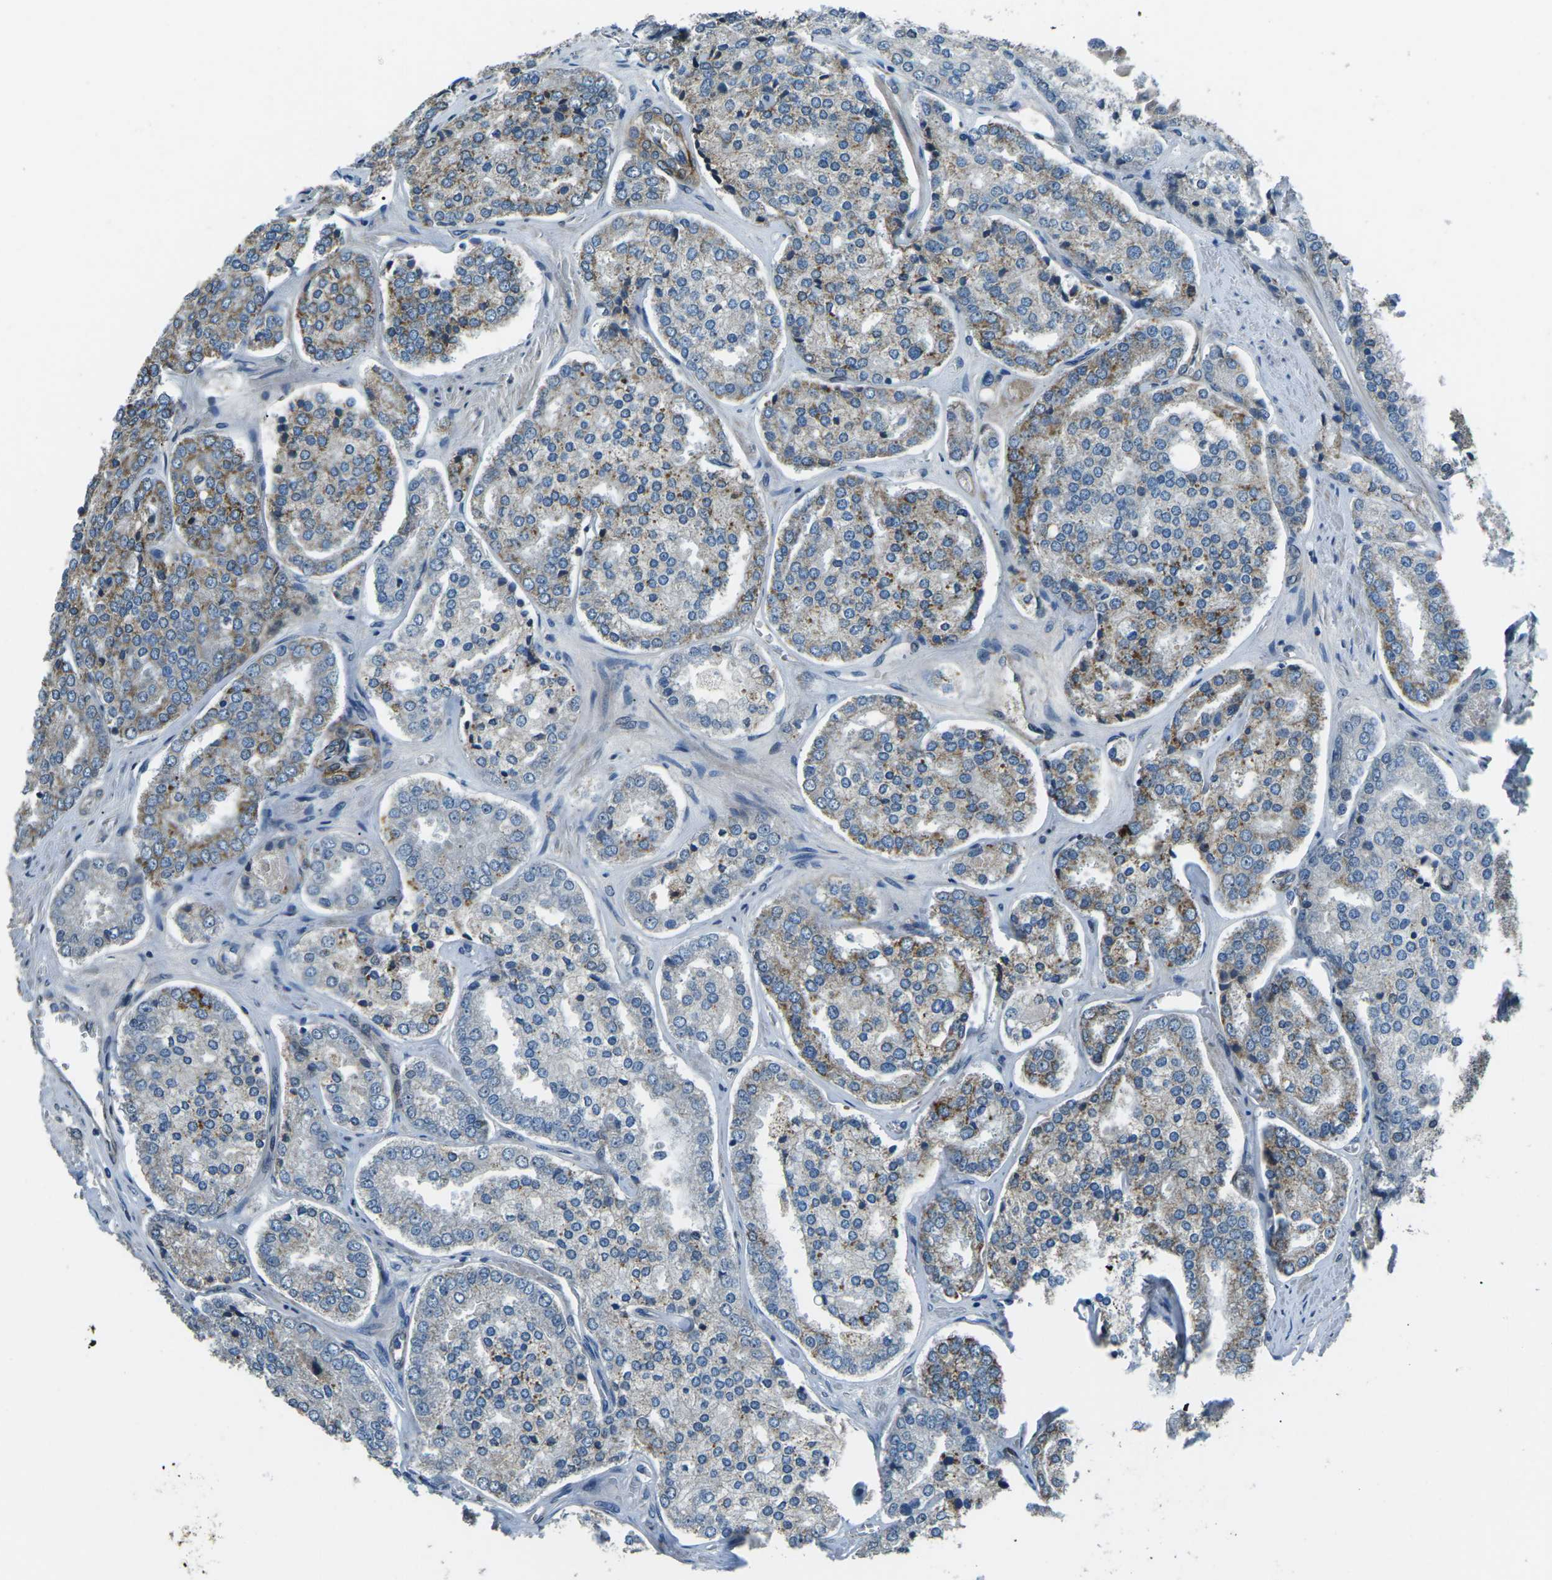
{"staining": {"intensity": "moderate", "quantity": "25%-75%", "location": "cytoplasmic/membranous"}, "tissue": "prostate cancer", "cell_type": "Tumor cells", "image_type": "cancer", "snomed": [{"axis": "morphology", "description": "Adenocarcinoma, High grade"}, {"axis": "topography", "description": "Prostate"}], "caption": "Immunohistochemical staining of prostate cancer displays moderate cytoplasmic/membranous protein positivity in about 25%-75% of tumor cells.", "gene": "AFAP1", "patient": {"sex": "male", "age": 65}}